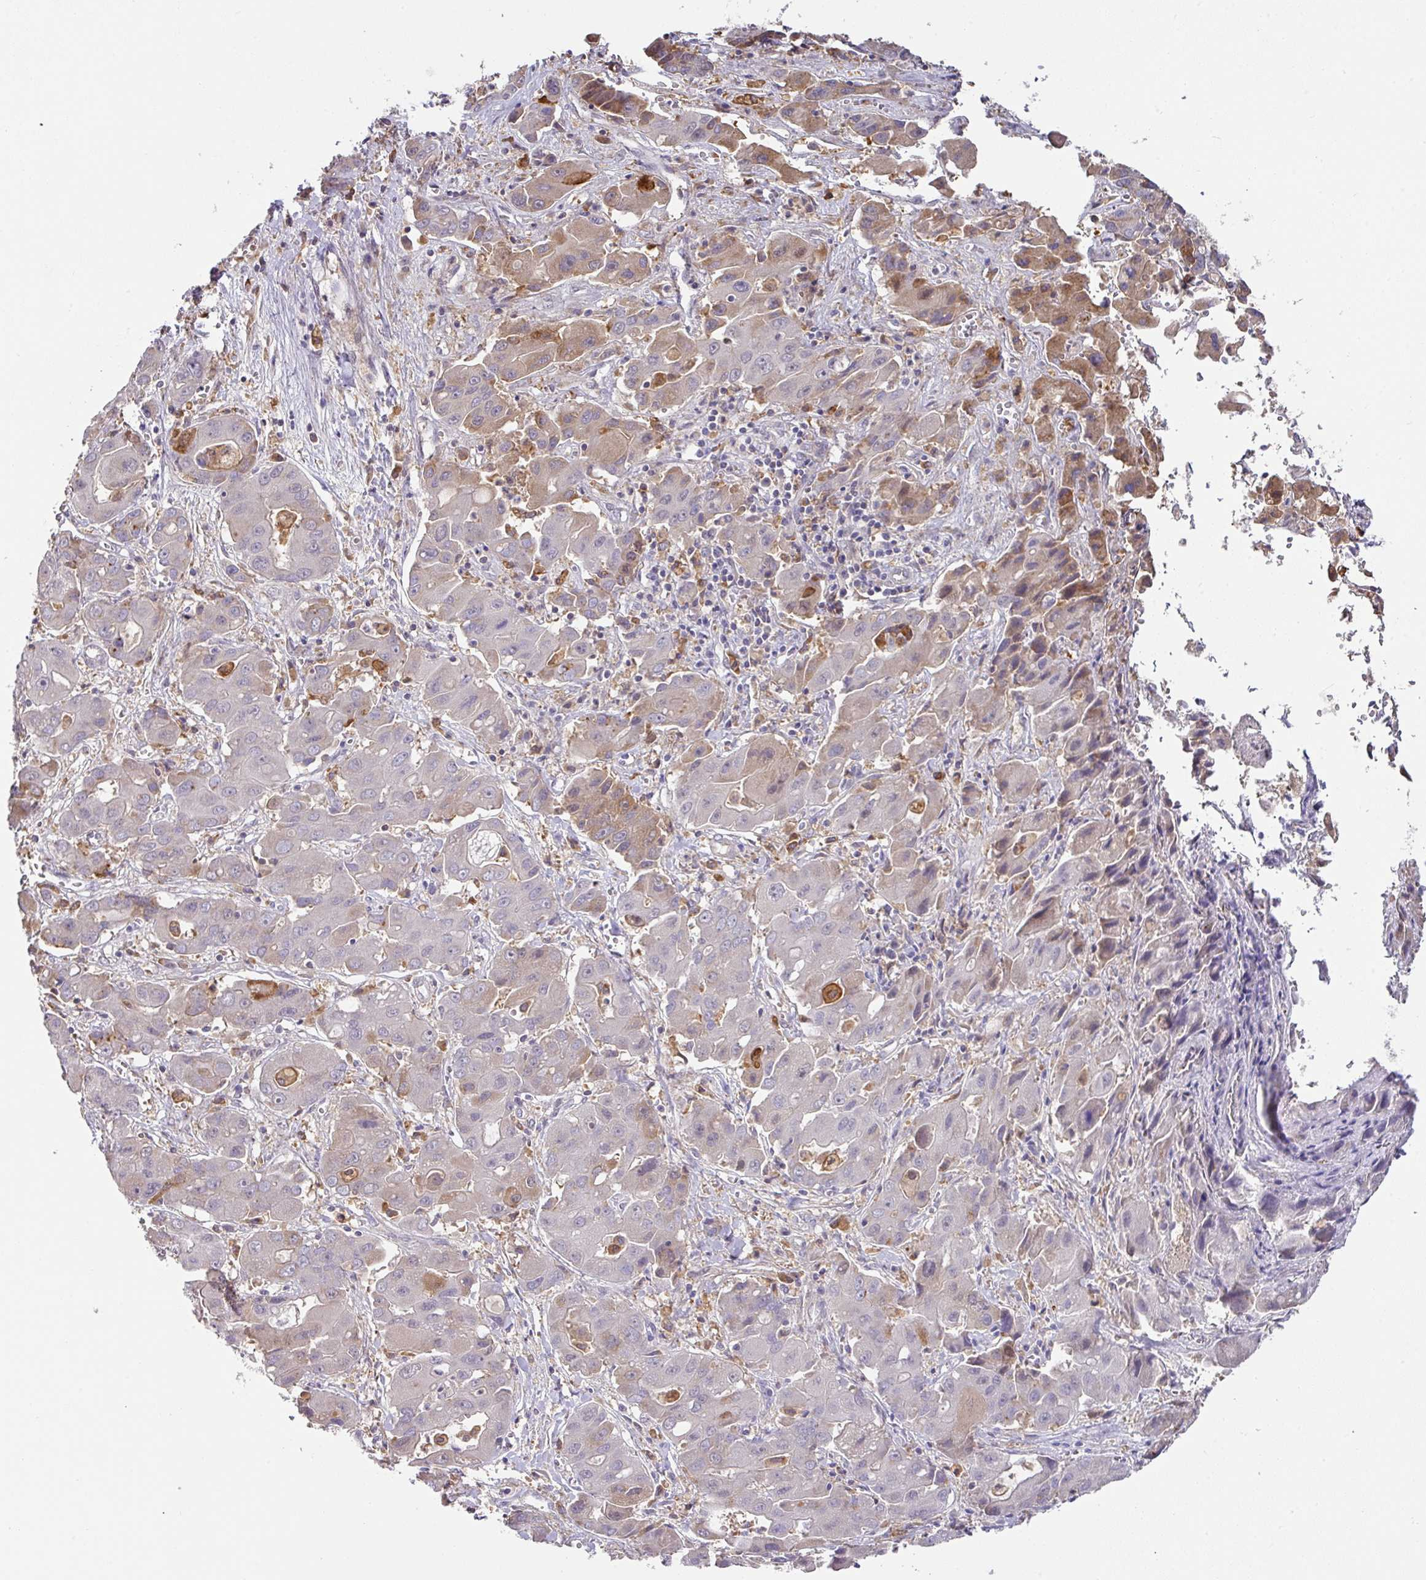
{"staining": {"intensity": "strong", "quantity": "<25%", "location": "cytoplasmic/membranous"}, "tissue": "liver cancer", "cell_type": "Tumor cells", "image_type": "cancer", "snomed": [{"axis": "morphology", "description": "Cholangiocarcinoma"}, {"axis": "topography", "description": "Liver"}], "caption": "Immunohistochemistry of human cholangiocarcinoma (liver) shows medium levels of strong cytoplasmic/membranous positivity in approximately <25% of tumor cells.", "gene": "GCNT7", "patient": {"sex": "male", "age": 67}}